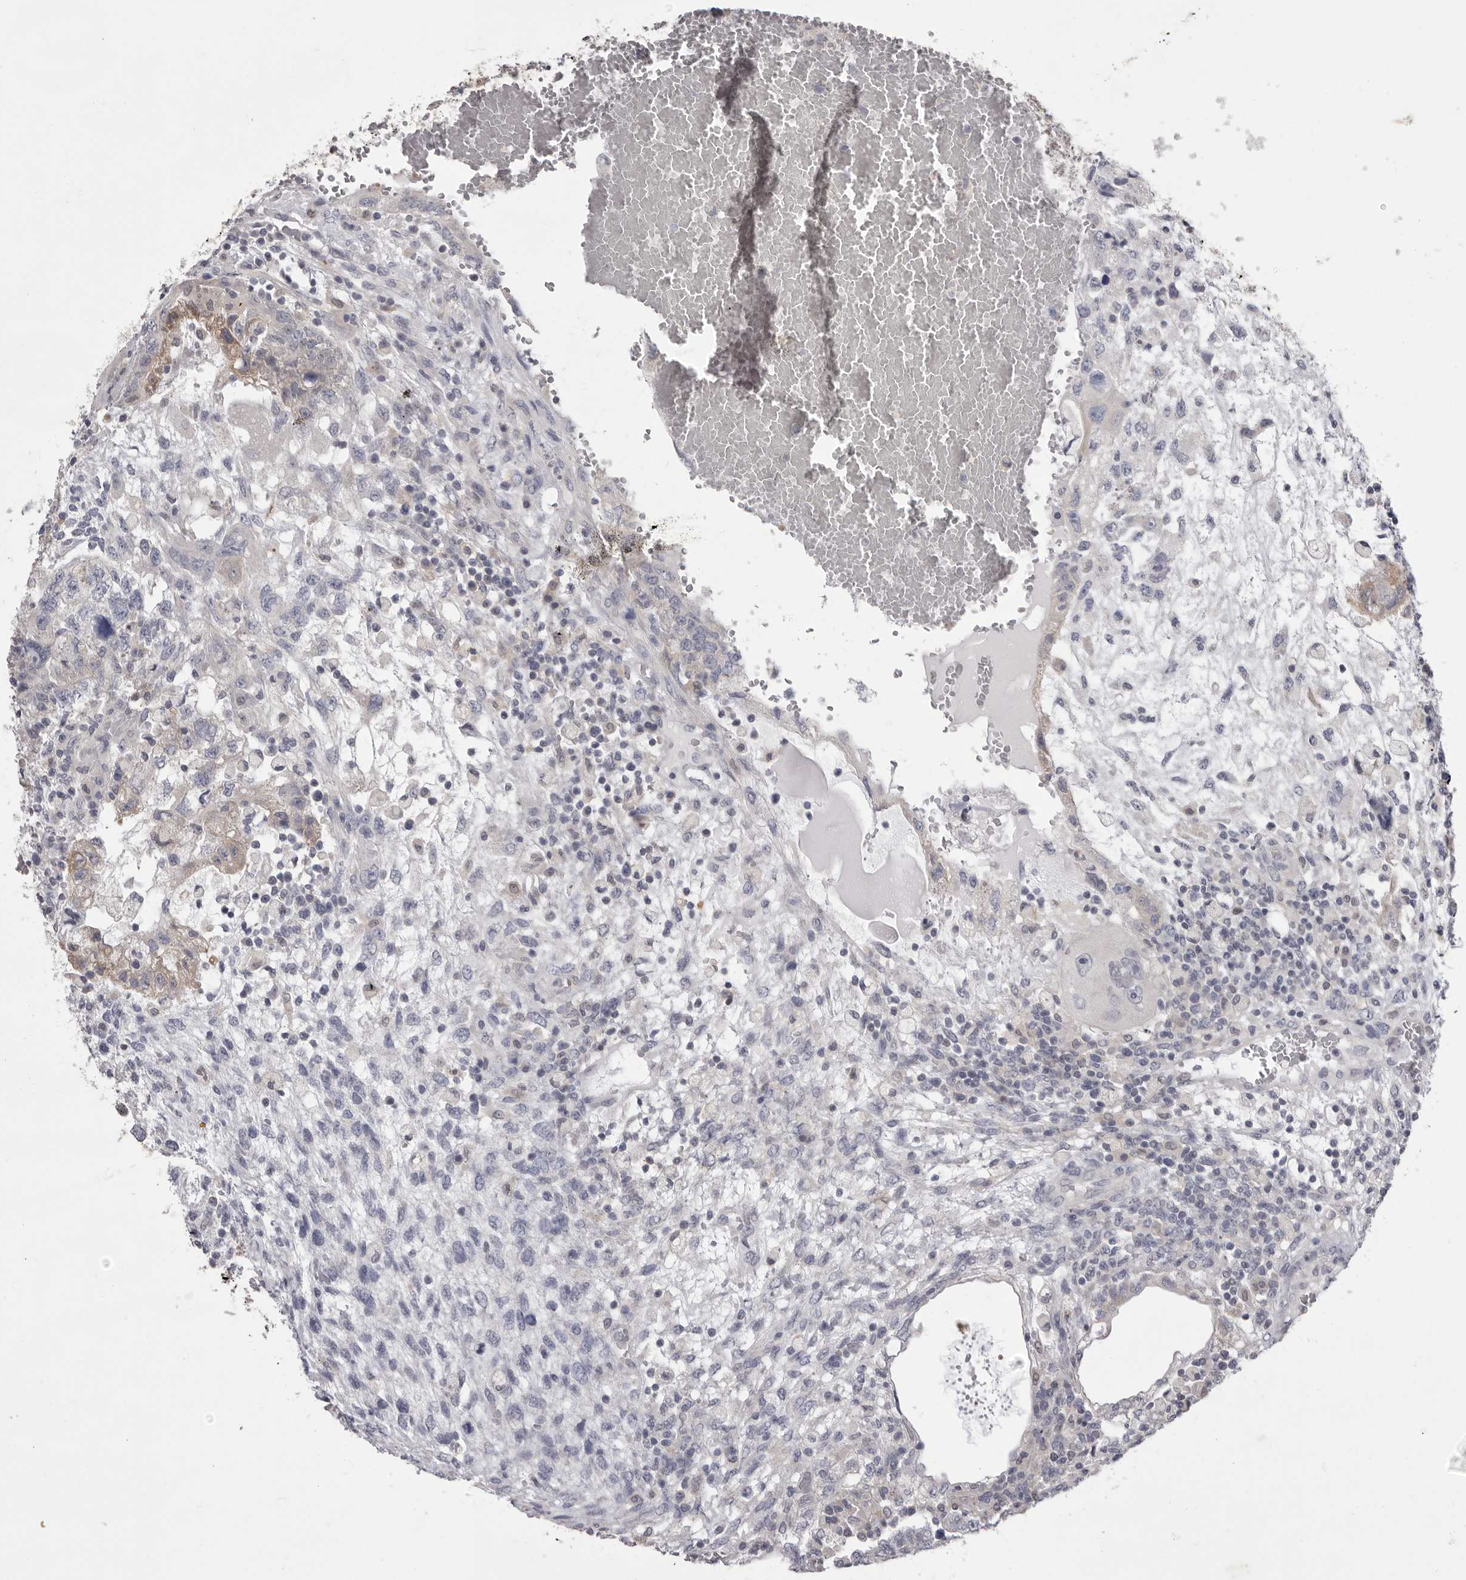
{"staining": {"intensity": "negative", "quantity": "none", "location": "none"}, "tissue": "testis cancer", "cell_type": "Tumor cells", "image_type": "cancer", "snomed": [{"axis": "morphology", "description": "Carcinoma, Embryonal, NOS"}, {"axis": "topography", "description": "Testis"}], "caption": "The photomicrograph reveals no significant expression in tumor cells of testis cancer. Nuclei are stained in blue.", "gene": "MDH1", "patient": {"sex": "male", "age": 36}}